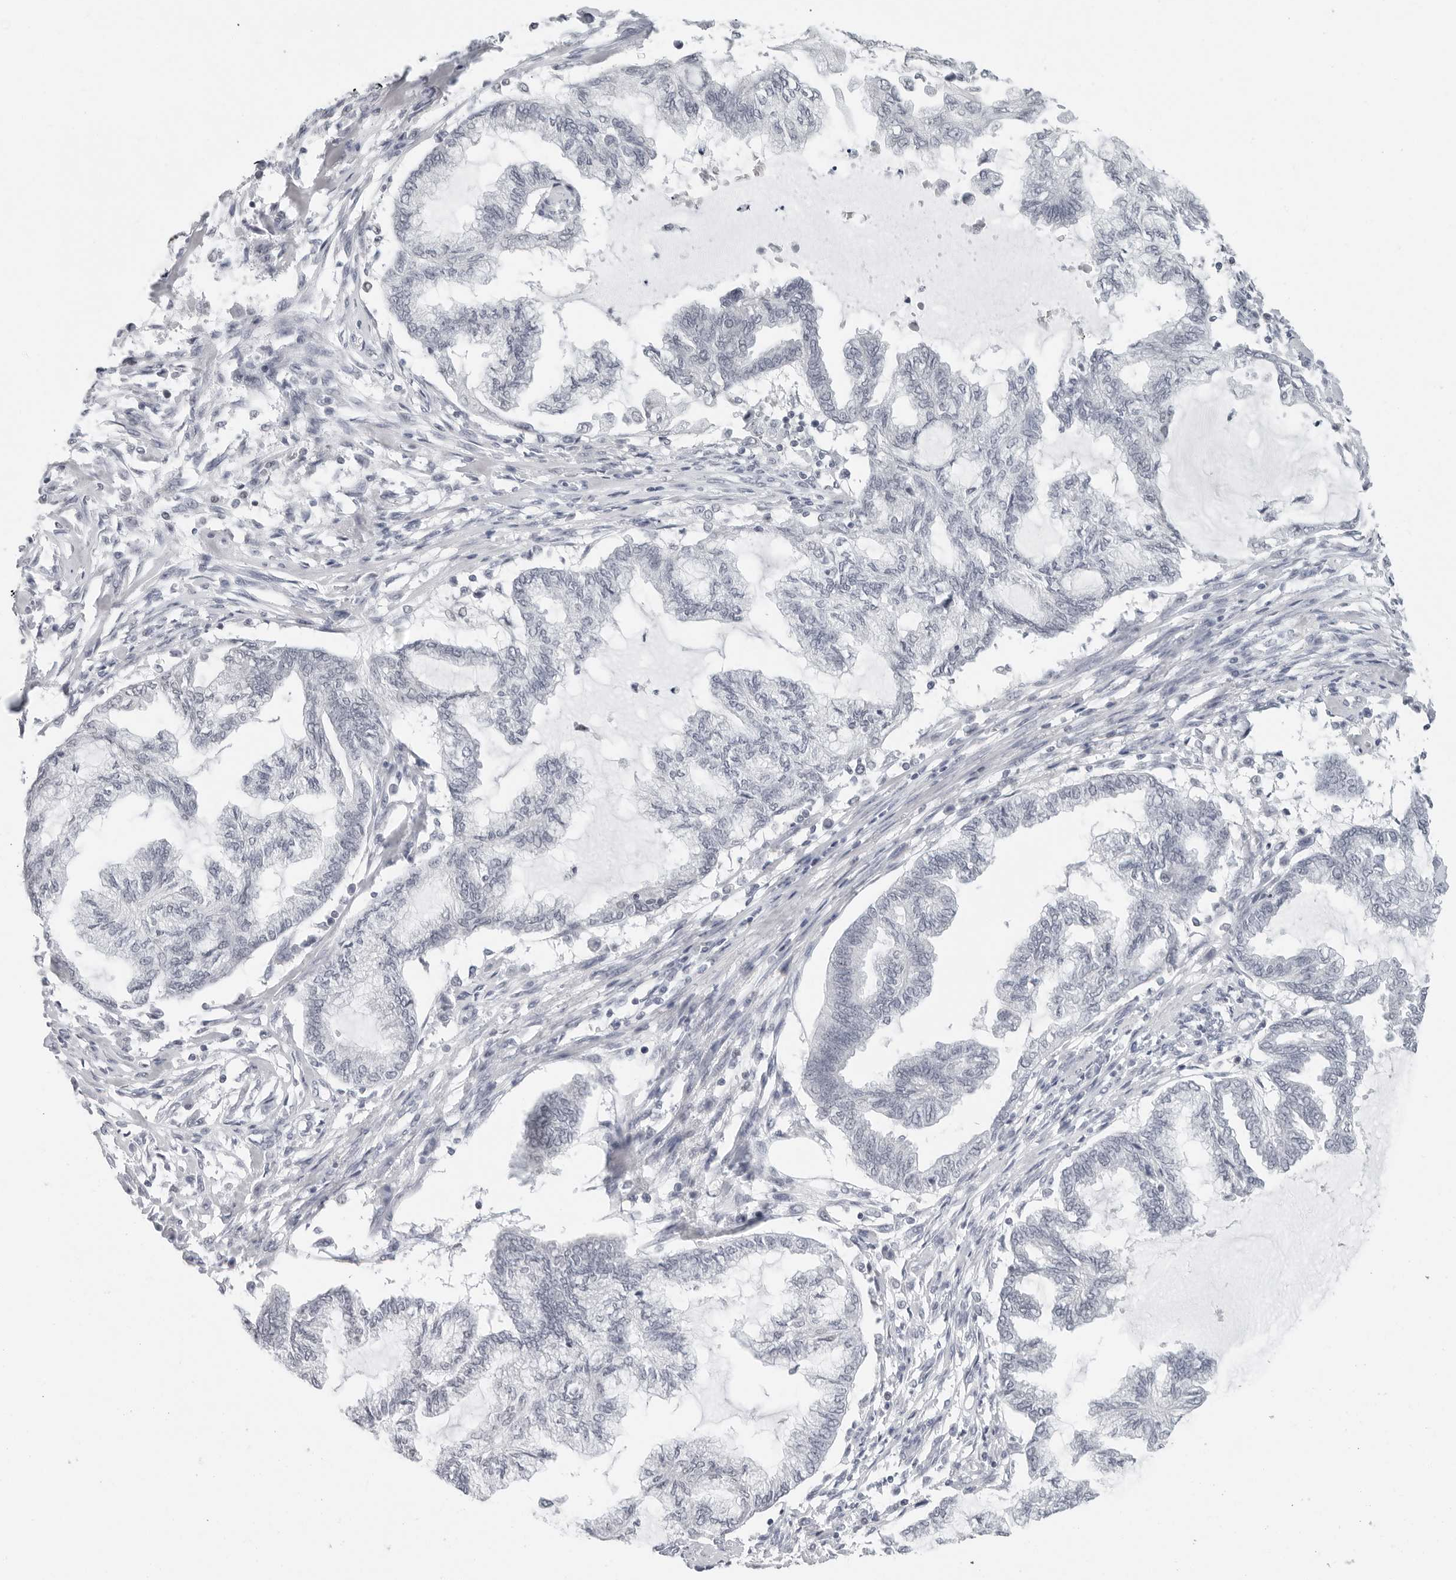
{"staining": {"intensity": "negative", "quantity": "none", "location": "none"}, "tissue": "endometrial cancer", "cell_type": "Tumor cells", "image_type": "cancer", "snomed": [{"axis": "morphology", "description": "Adenocarcinoma, NOS"}, {"axis": "topography", "description": "Endometrium"}], "caption": "Immunohistochemistry of endometrial adenocarcinoma reveals no expression in tumor cells. (Stains: DAB (3,3'-diaminobenzidine) IHC with hematoxylin counter stain, Microscopy: brightfield microscopy at high magnification).", "gene": "FLG2", "patient": {"sex": "female", "age": 86}}